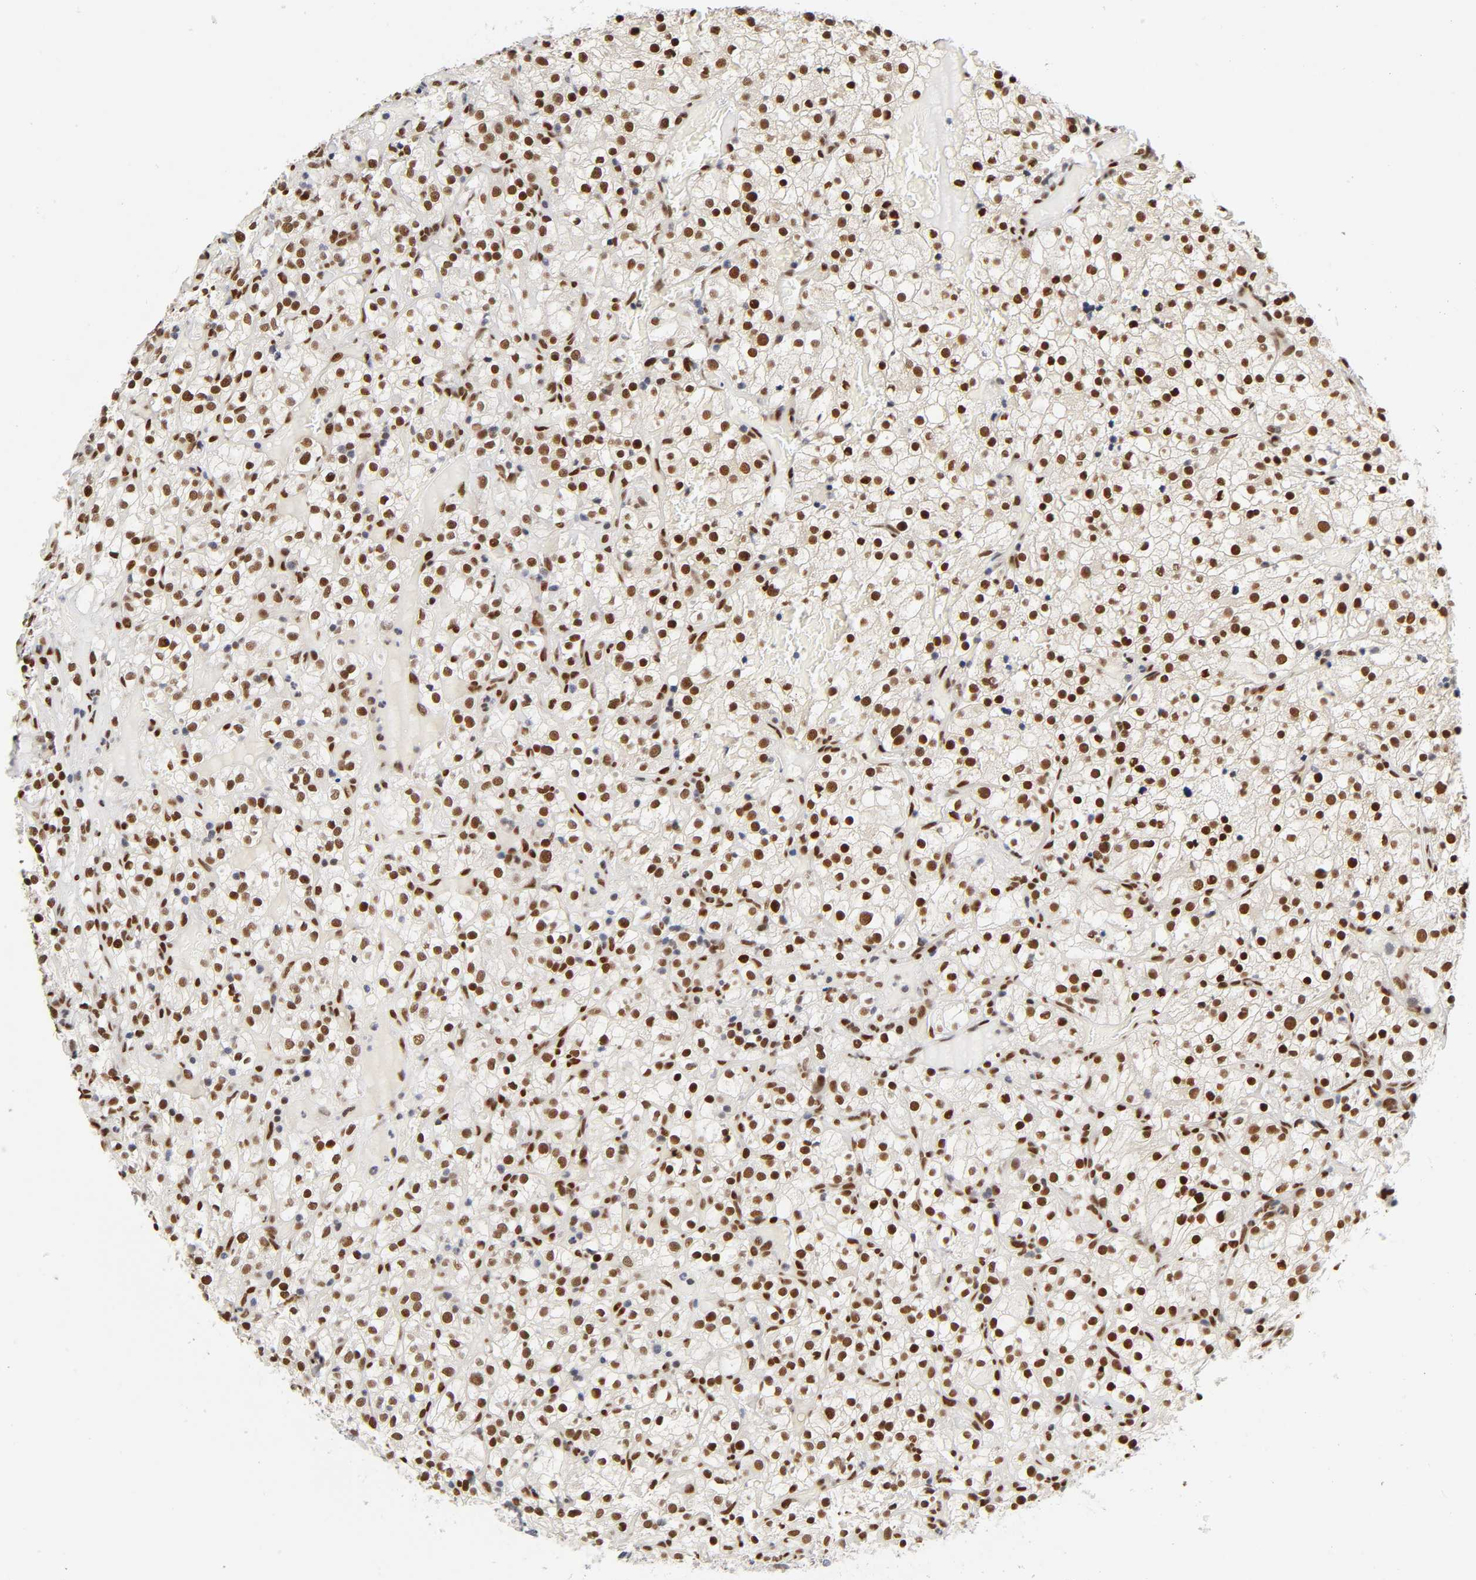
{"staining": {"intensity": "strong", "quantity": ">75%", "location": "nuclear"}, "tissue": "renal cancer", "cell_type": "Tumor cells", "image_type": "cancer", "snomed": [{"axis": "morphology", "description": "Normal tissue, NOS"}, {"axis": "morphology", "description": "Adenocarcinoma, NOS"}, {"axis": "topography", "description": "Kidney"}], "caption": "A high-resolution image shows IHC staining of renal cancer, which exhibits strong nuclear positivity in approximately >75% of tumor cells.", "gene": "NR3C1", "patient": {"sex": "female", "age": 72}}